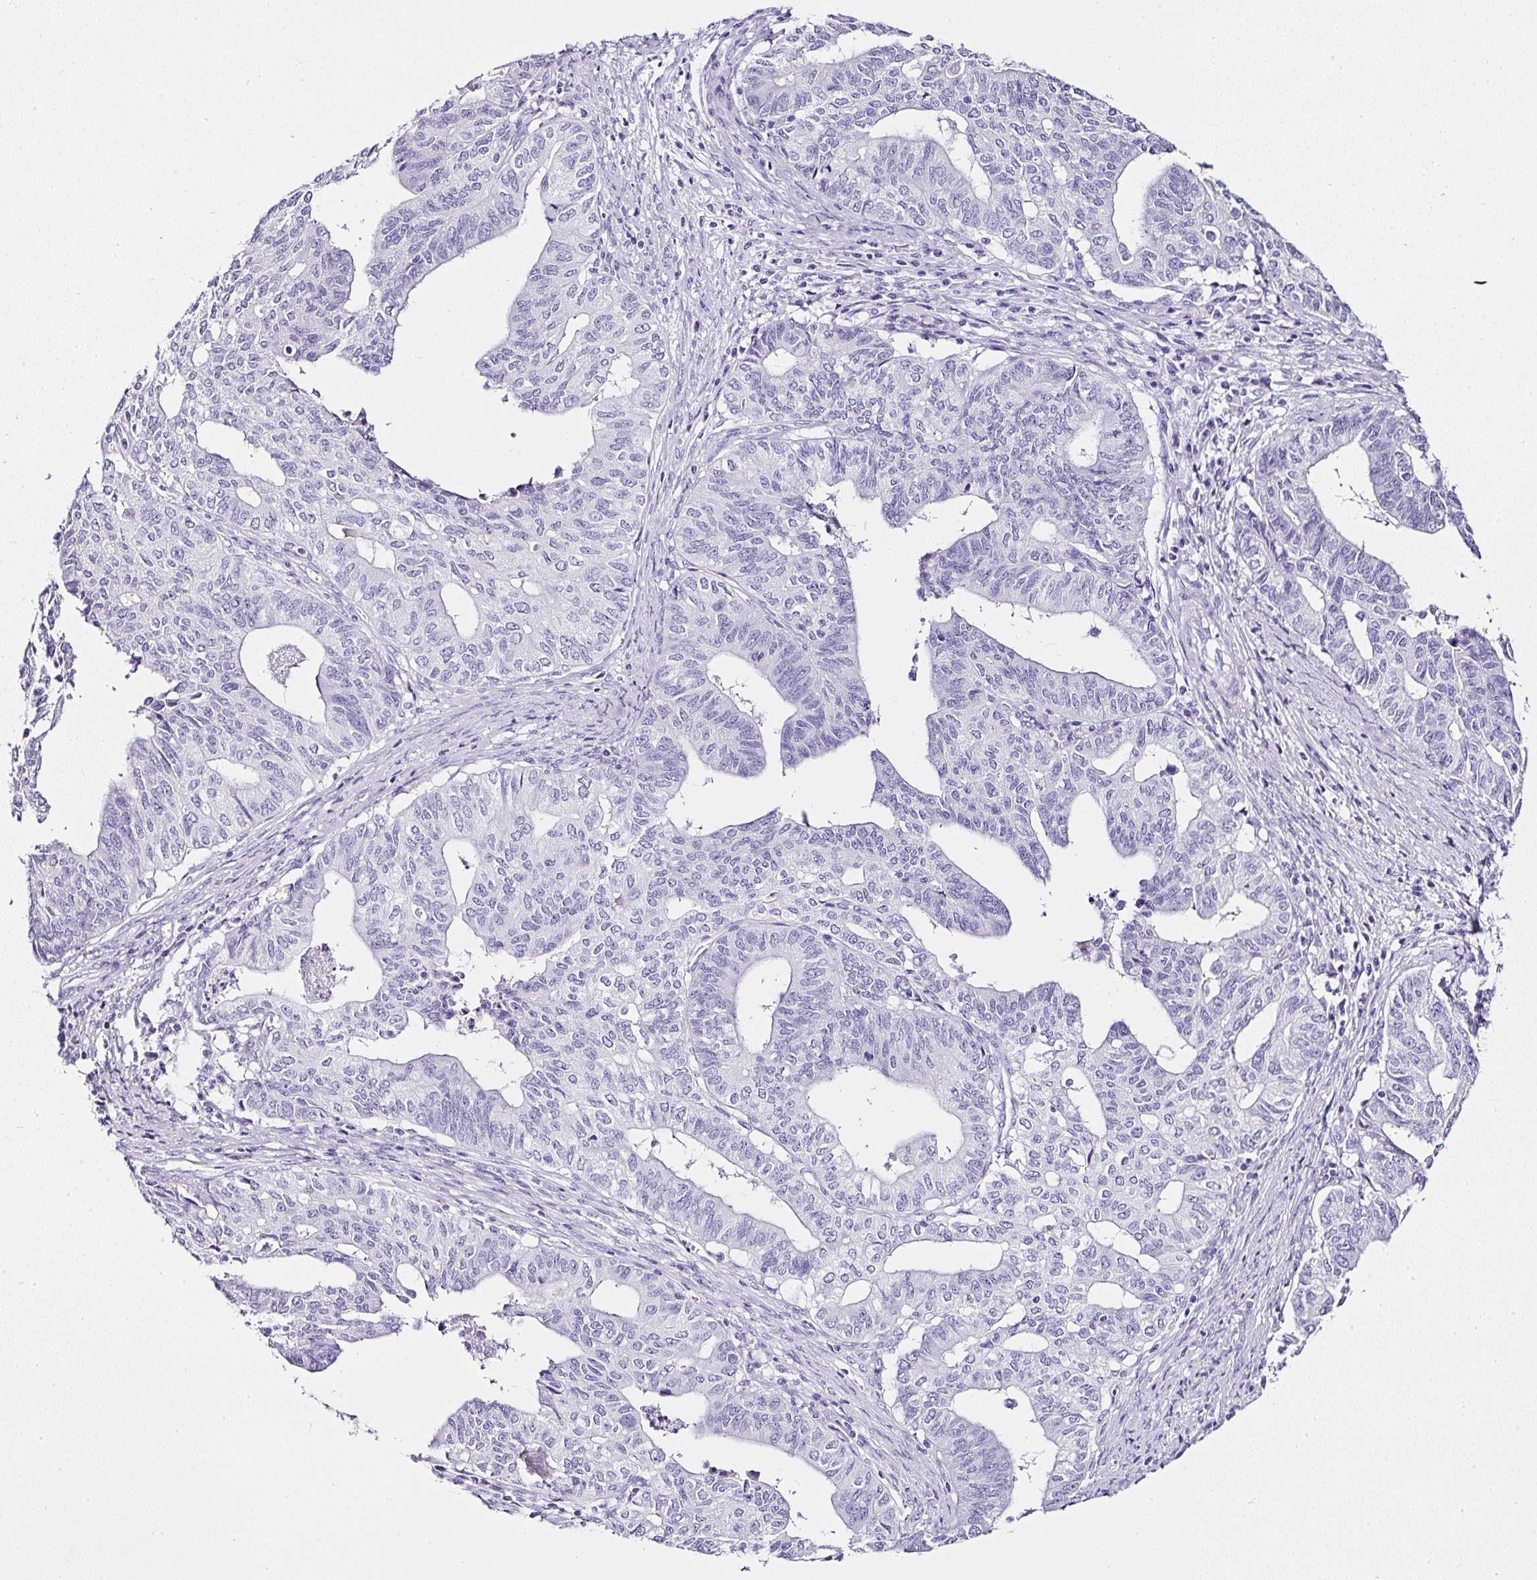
{"staining": {"intensity": "negative", "quantity": "none", "location": "none"}, "tissue": "endometrial cancer", "cell_type": "Tumor cells", "image_type": "cancer", "snomed": [{"axis": "morphology", "description": "Adenocarcinoma, NOS"}, {"axis": "topography", "description": "Endometrium"}], "caption": "There is no significant expression in tumor cells of endometrial adenocarcinoma. (Brightfield microscopy of DAB IHC at high magnification).", "gene": "SERPINB3", "patient": {"sex": "female", "age": 65}}